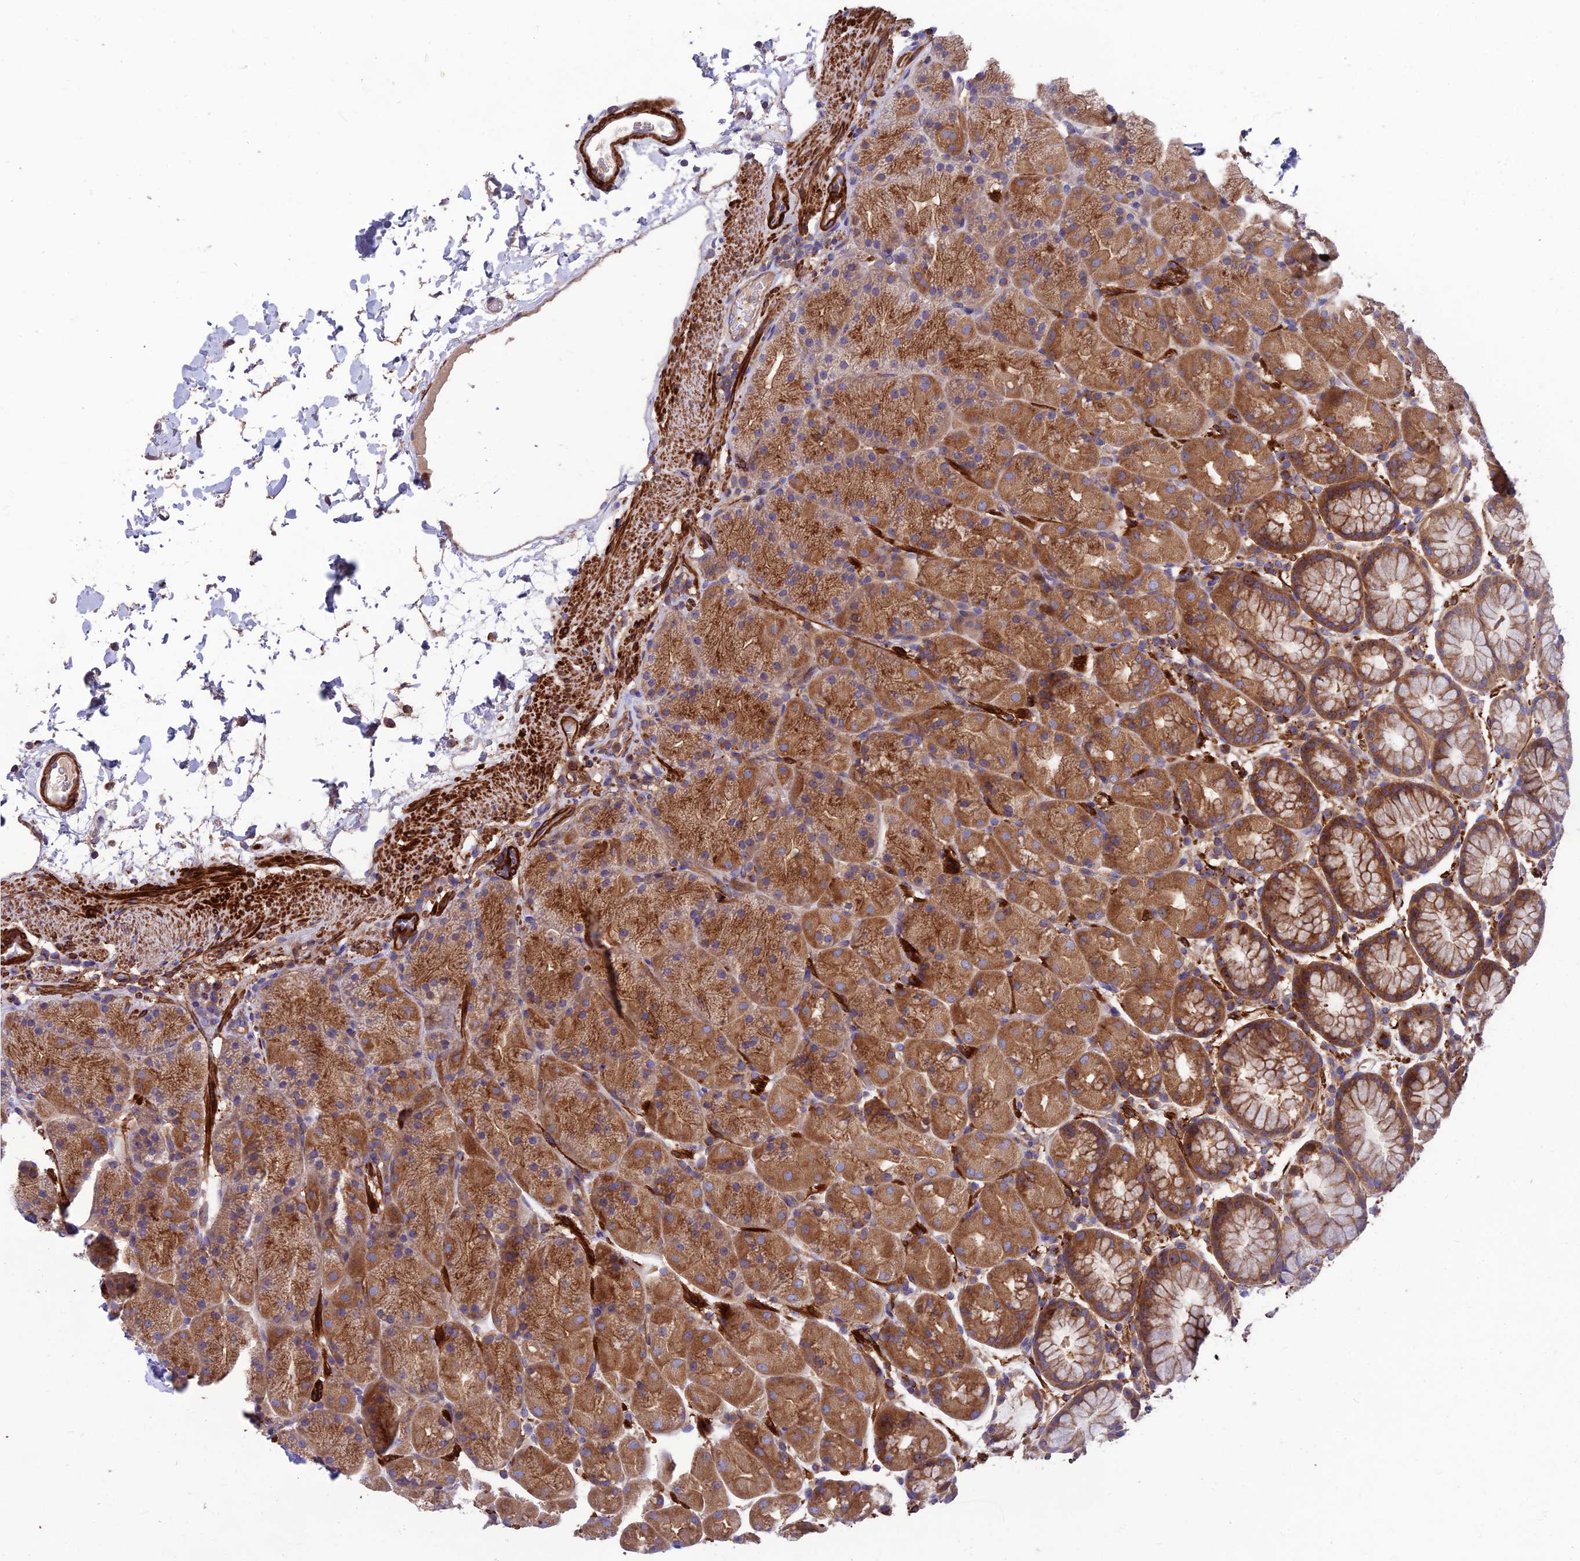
{"staining": {"intensity": "moderate", "quantity": ">75%", "location": "cytoplasmic/membranous"}, "tissue": "stomach", "cell_type": "Glandular cells", "image_type": "normal", "snomed": [{"axis": "morphology", "description": "Normal tissue, NOS"}, {"axis": "topography", "description": "Stomach, upper"}, {"axis": "topography", "description": "Stomach, lower"}], "caption": "Immunohistochemistry (IHC) of benign stomach exhibits medium levels of moderate cytoplasmic/membranous positivity in approximately >75% of glandular cells.", "gene": "VPS16", "patient": {"sex": "male", "age": 67}}